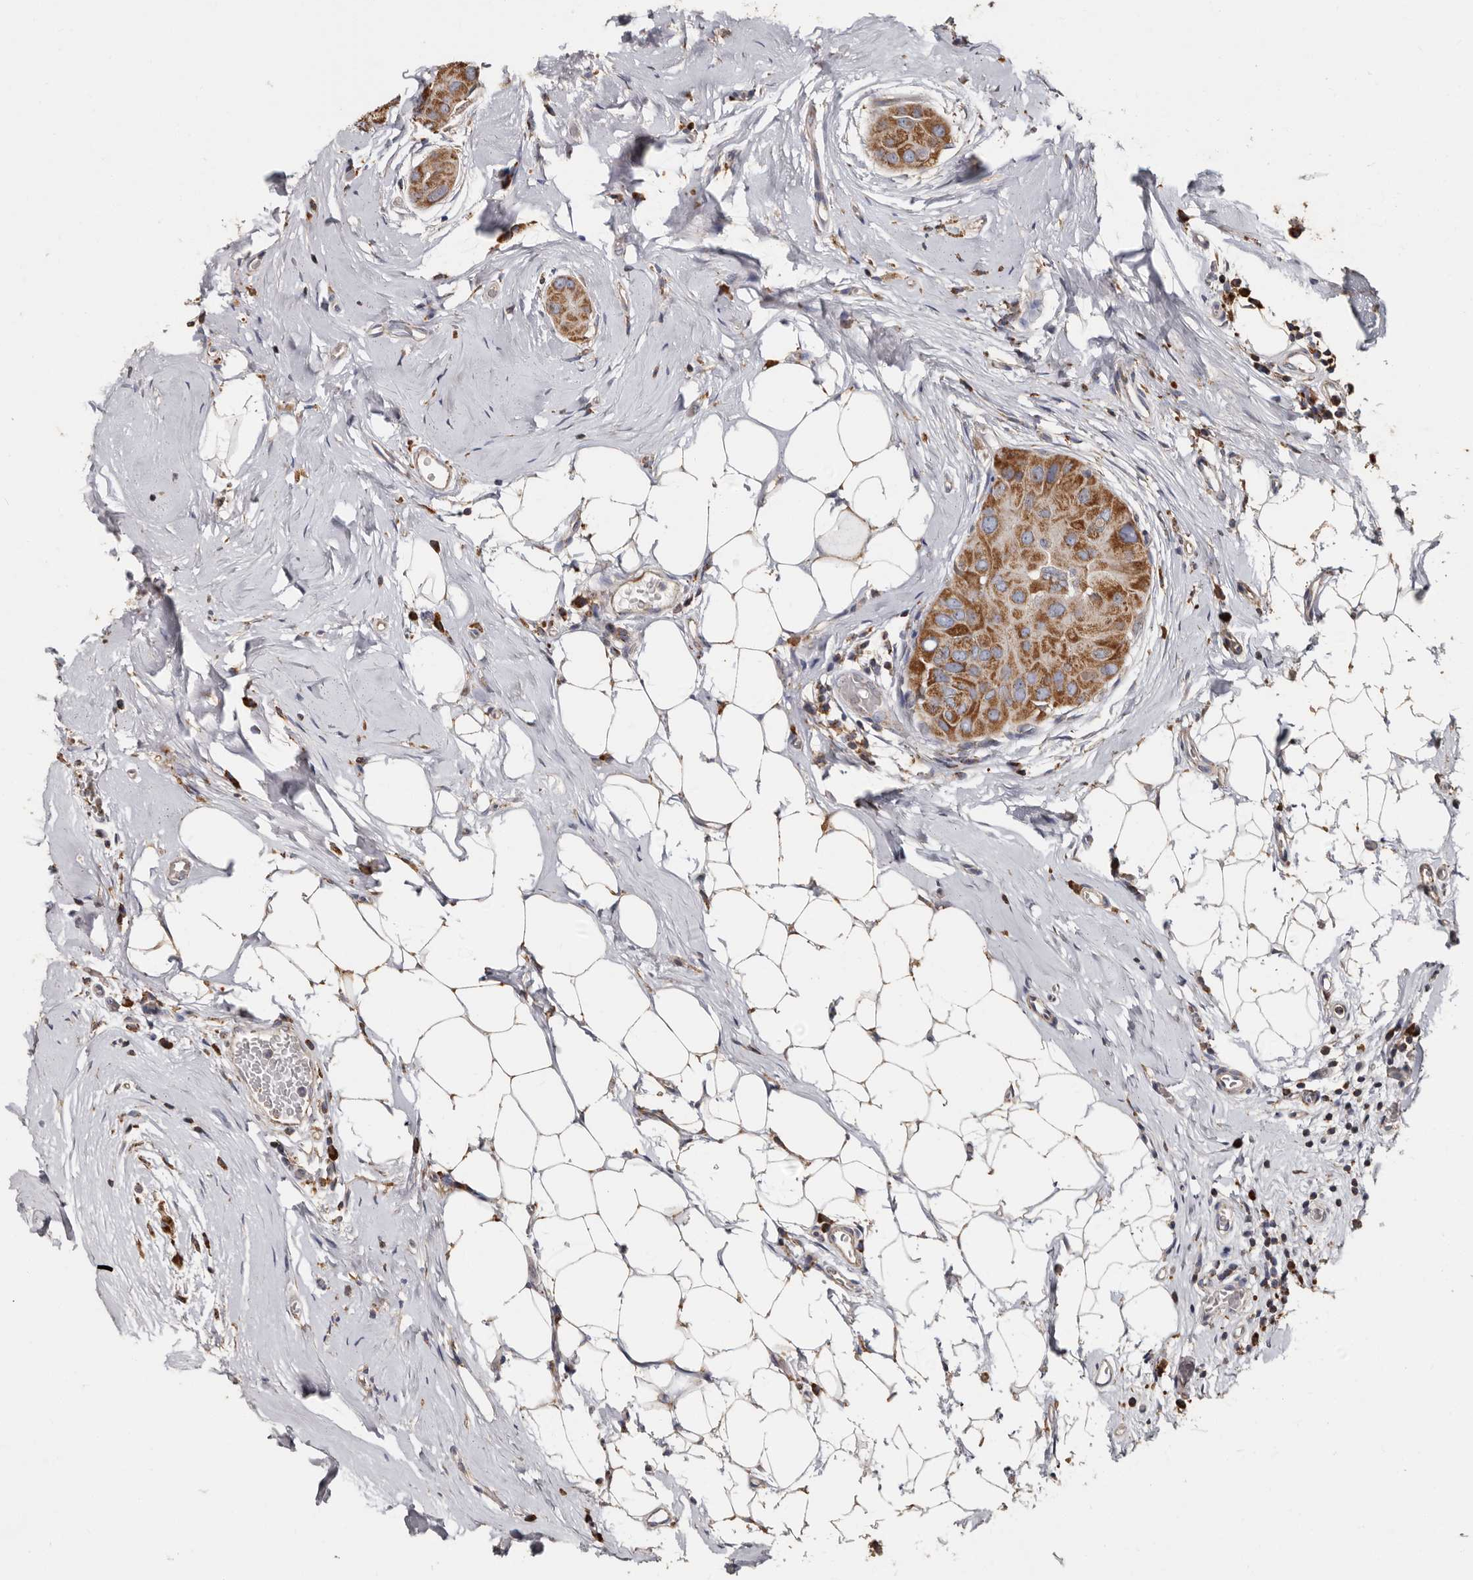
{"staining": {"intensity": "moderate", "quantity": ">75%", "location": "cytoplasmic/membranous"}, "tissue": "thyroid cancer", "cell_type": "Tumor cells", "image_type": "cancer", "snomed": [{"axis": "morphology", "description": "Papillary adenocarcinoma, NOS"}, {"axis": "topography", "description": "Thyroid gland"}], "caption": "Human thyroid cancer stained with a brown dye demonstrates moderate cytoplasmic/membranous positive staining in about >75% of tumor cells.", "gene": "OSGIN2", "patient": {"sex": "male", "age": 33}}